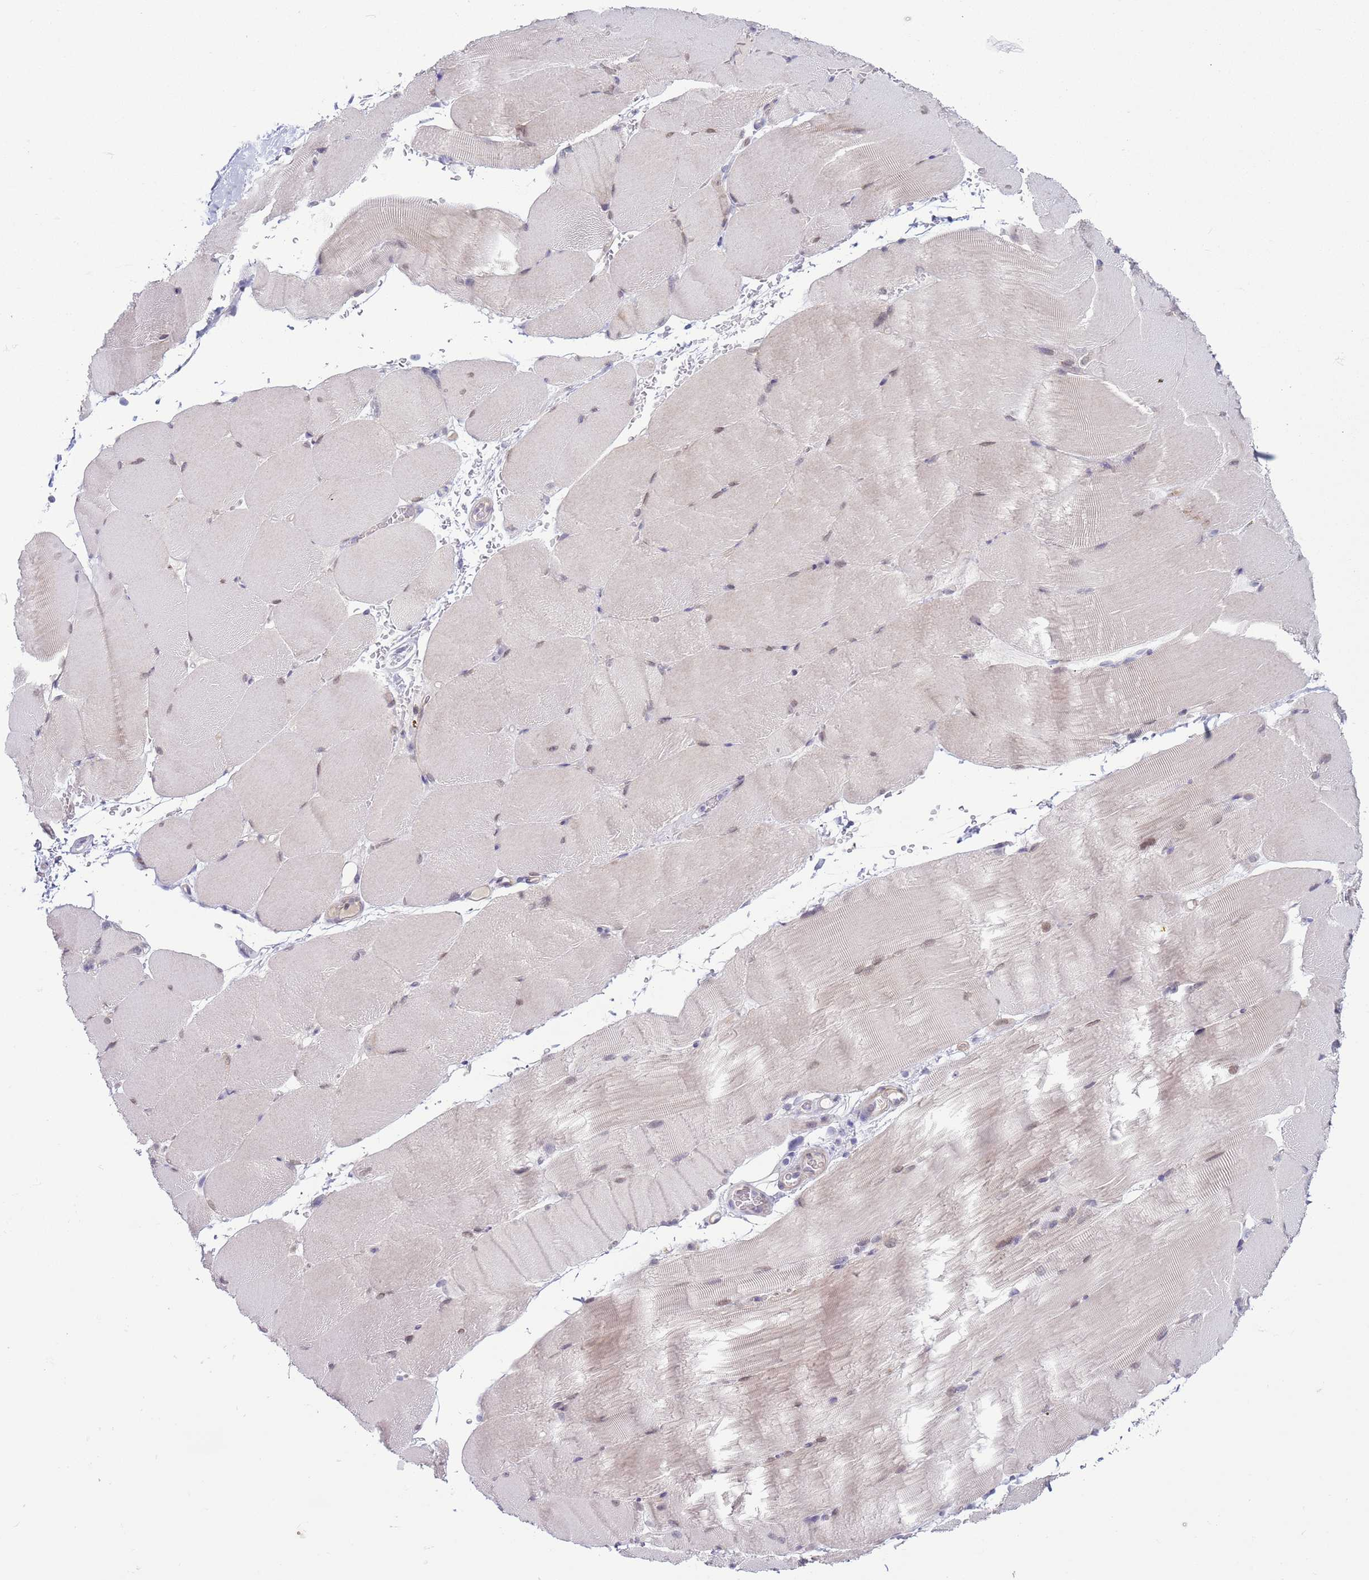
{"staining": {"intensity": "negative", "quantity": "none", "location": "none"}, "tissue": "skeletal muscle", "cell_type": "Myocytes", "image_type": "normal", "snomed": [{"axis": "morphology", "description": "Normal tissue, NOS"}, {"axis": "topography", "description": "Skeletal muscle"}, {"axis": "topography", "description": "Parathyroid gland"}], "caption": "A histopathology image of skeletal muscle stained for a protein exhibits no brown staining in myocytes. (Brightfield microscopy of DAB (3,3'-diaminobenzidine) immunohistochemistry at high magnification).", "gene": "NPAP1", "patient": {"sex": "female", "age": 37}}